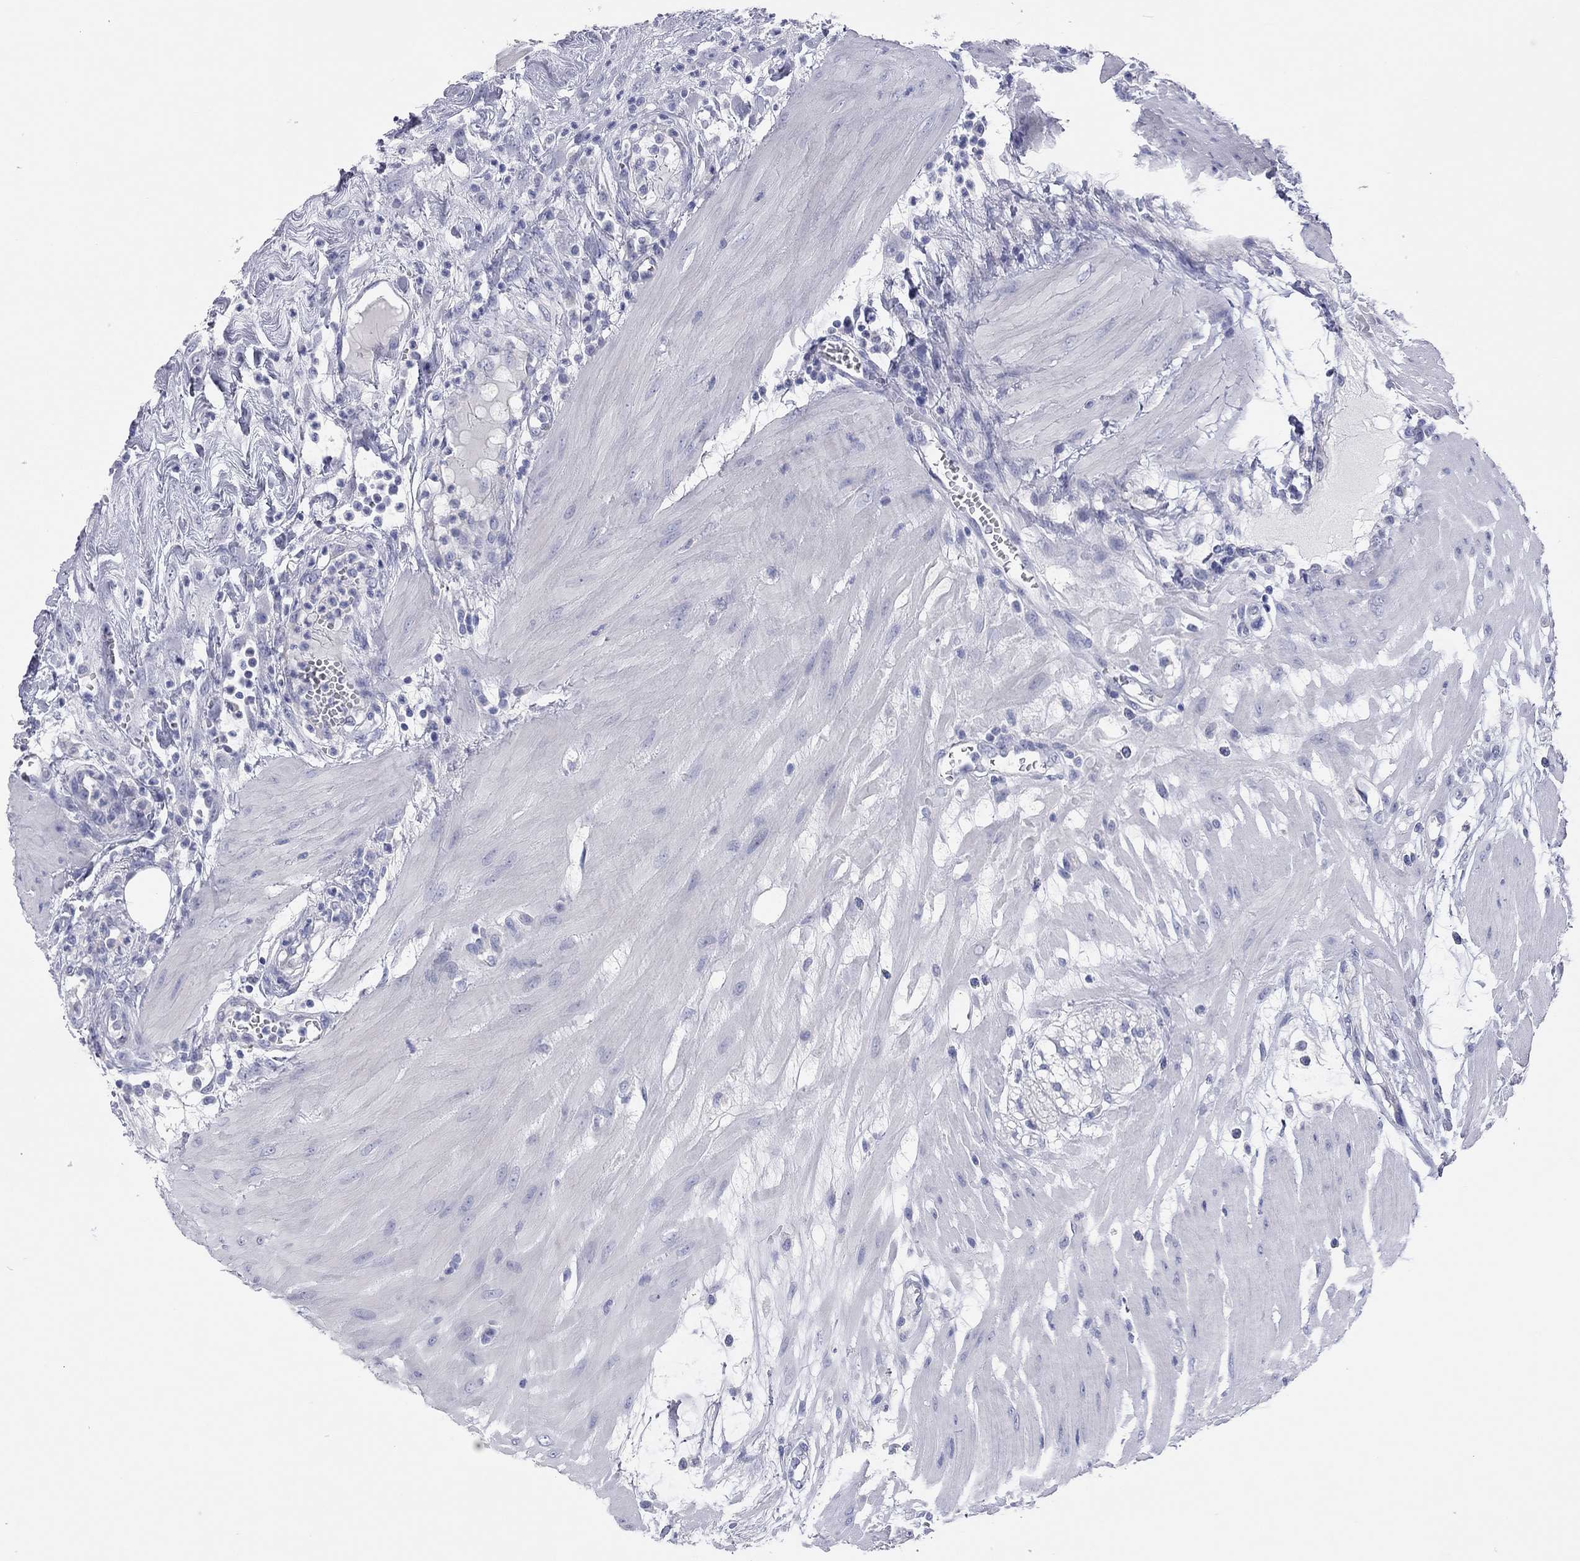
{"staining": {"intensity": "negative", "quantity": "none", "location": "none"}, "tissue": "colon", "cell_type": "Endothelial cells", "image_type": "normal", "snomed": [{"axis": "morphology", "description": "Normal tissue, NOS"}, {"axis": "morphology", "description": "Adenocarcinoma, NOS"}, {"axis": "topography", "description": "Colon"}], "caption": "This is an immunohistochemistry photomicrograph of normal colon. There is no expression in endothelial cells.", "gene": "ENSG00000269035", "patient": {"sex": "male", "age": 65}}